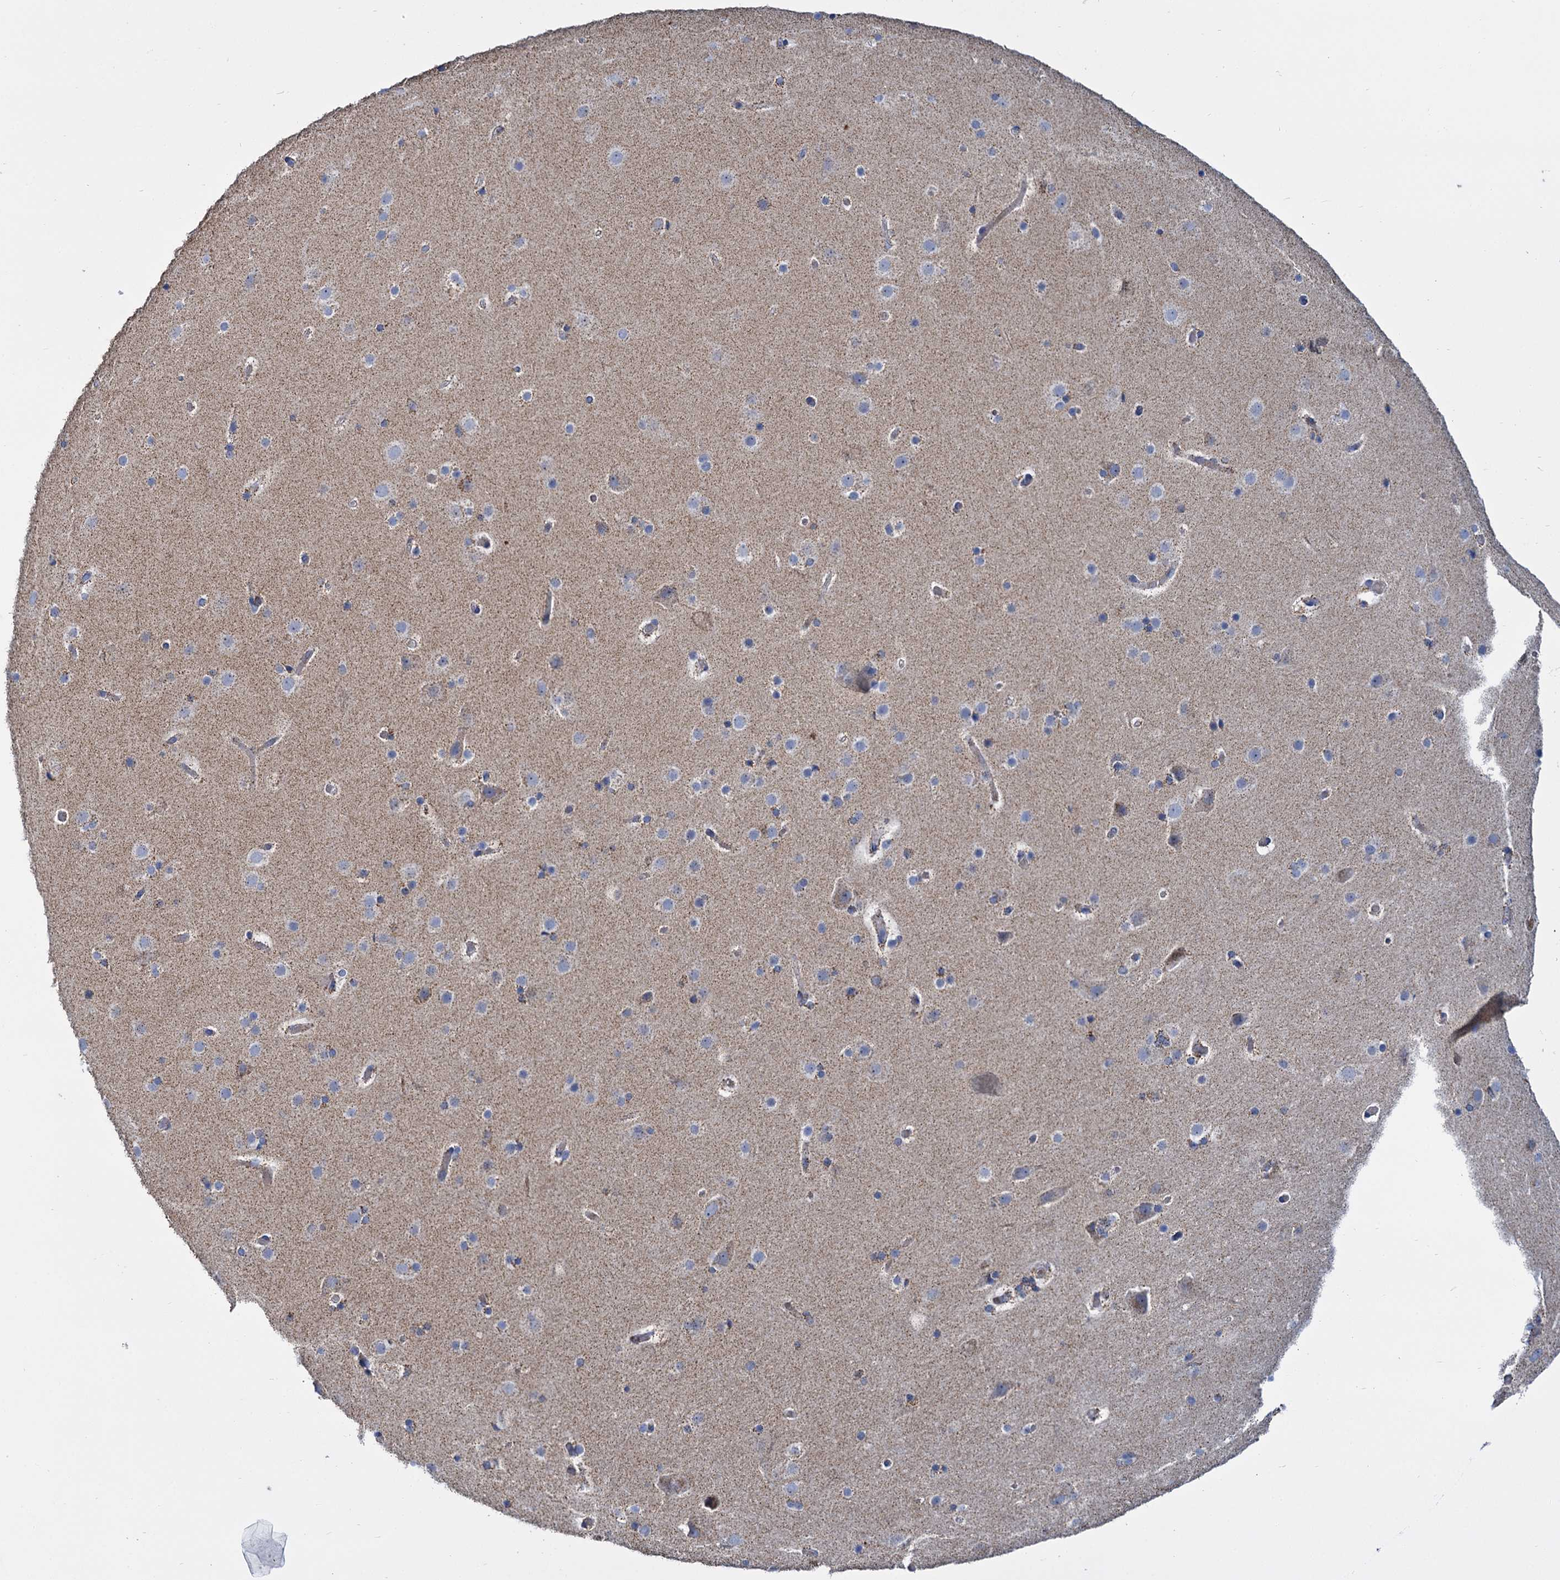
{"staining": {"intensity": "negative", "quantity": "none", "location": "none"}, "tissue": "cerebral cortex", "cell_type": "Endothelial cells", "image_type": "normal", "snomed": [{"axis": "morphology", "description": "Normal tissue, NOS"}, {"axis": "topography", "description": "Cerebral cortex"}], "caption": "A photomicrograph of cerebral cortex stained for a protein displays no brown staining in endothelial cells.", "gene": "CCP110", "patient": {"sex": "male", "age": 57}}